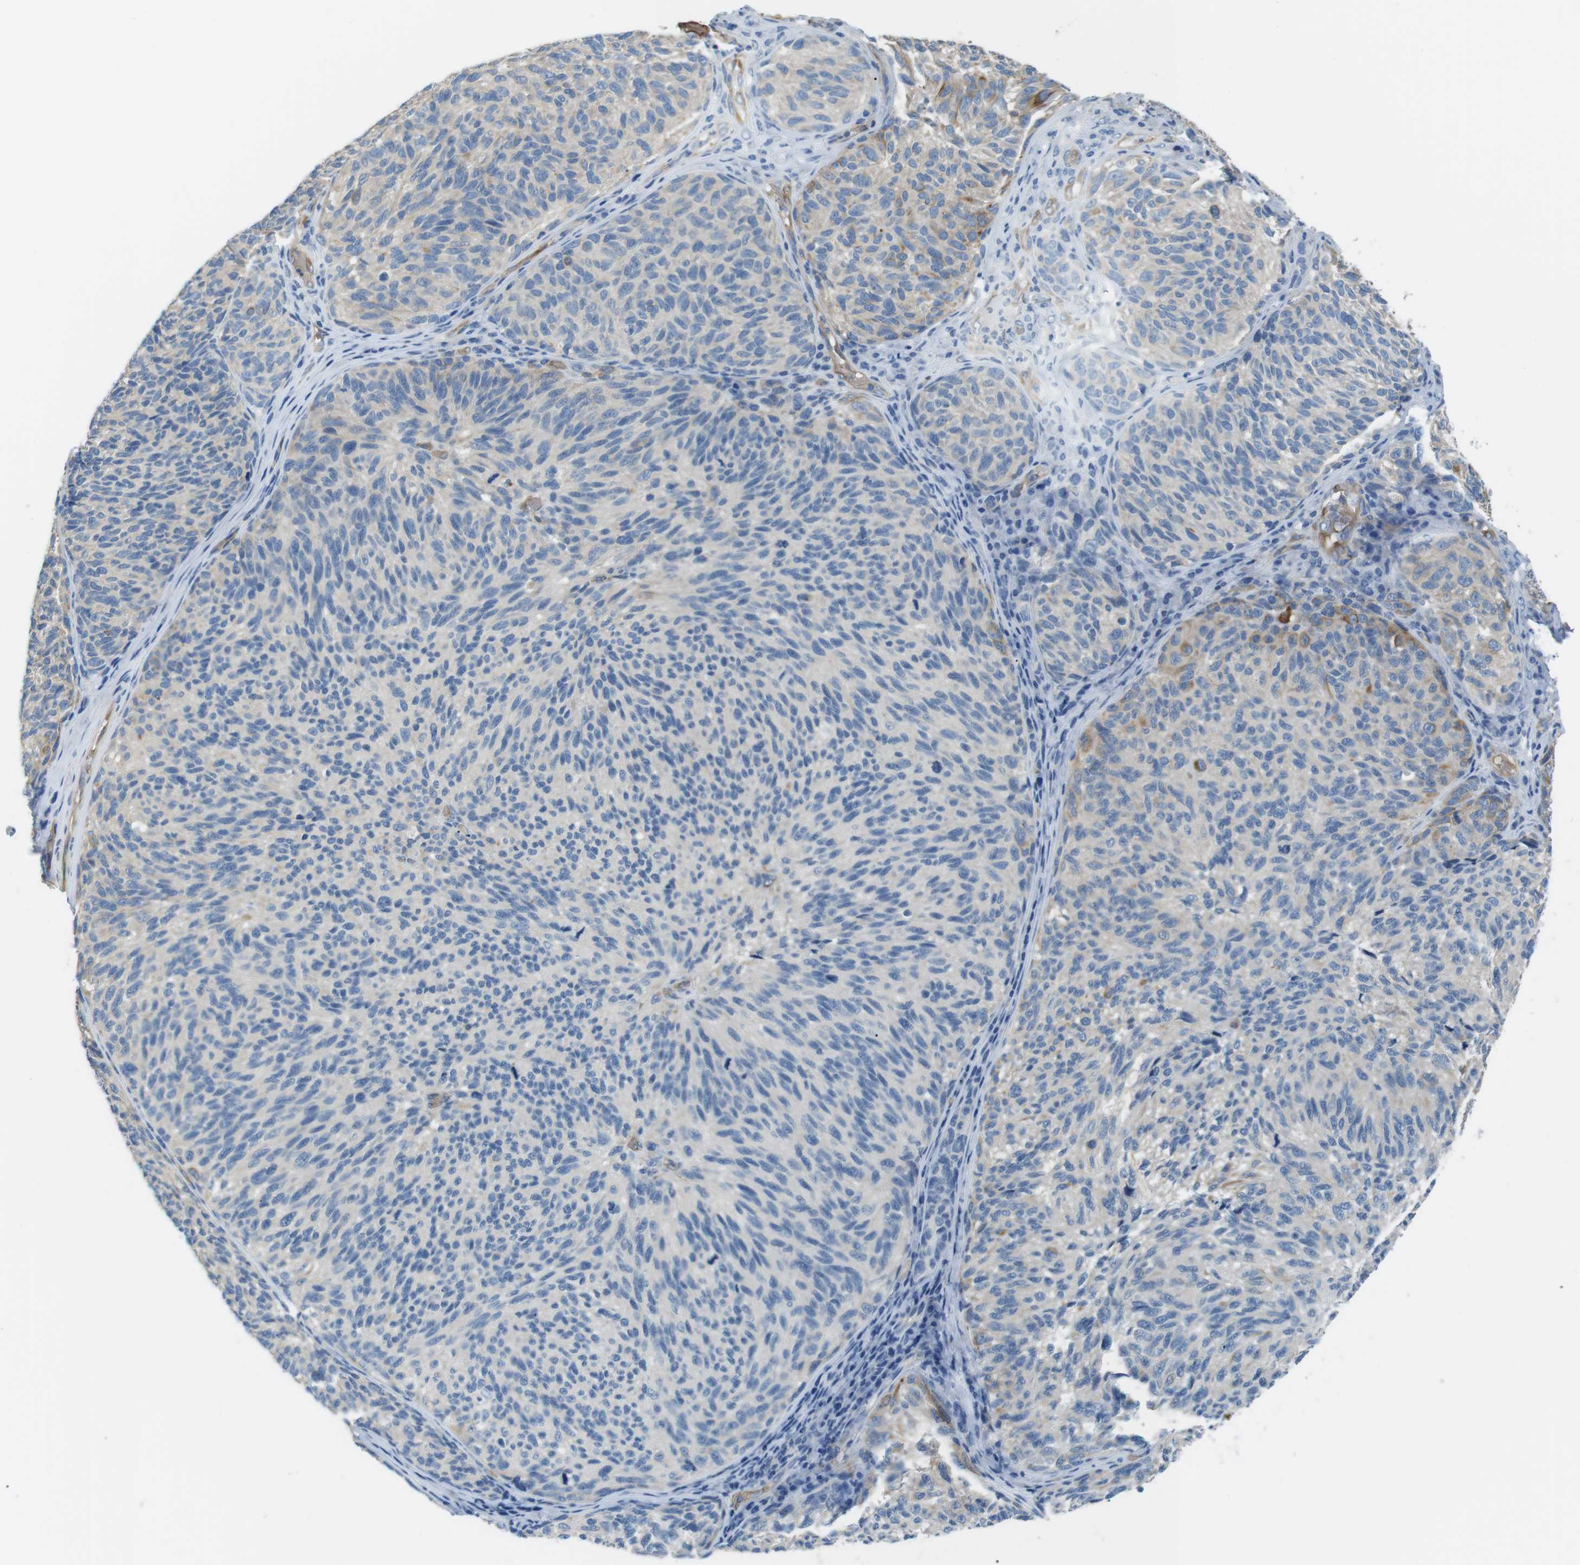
{"staining": {"intensity": "weak", "quantity": "25%-75%", "location": "cytoplasmic/membranous"}, "tissue": "melanoma", "cell_type": "Tumor cells", "image_type": "cancer", "snomed": [{"axis": "morphology", "description": "Malignant melanoma, NOS"}, {"axis": "topography", "description": "Skin"}], "caption": "IHC histopathology image of human malignant melanoma stained for a protein (brown), which displays low levels of weak cytoplasmic/membranous expression in approximately 25%-75% of tumor cells.", "gene": "ADCY10", "patient": {"sex": "female", "age": 73}}